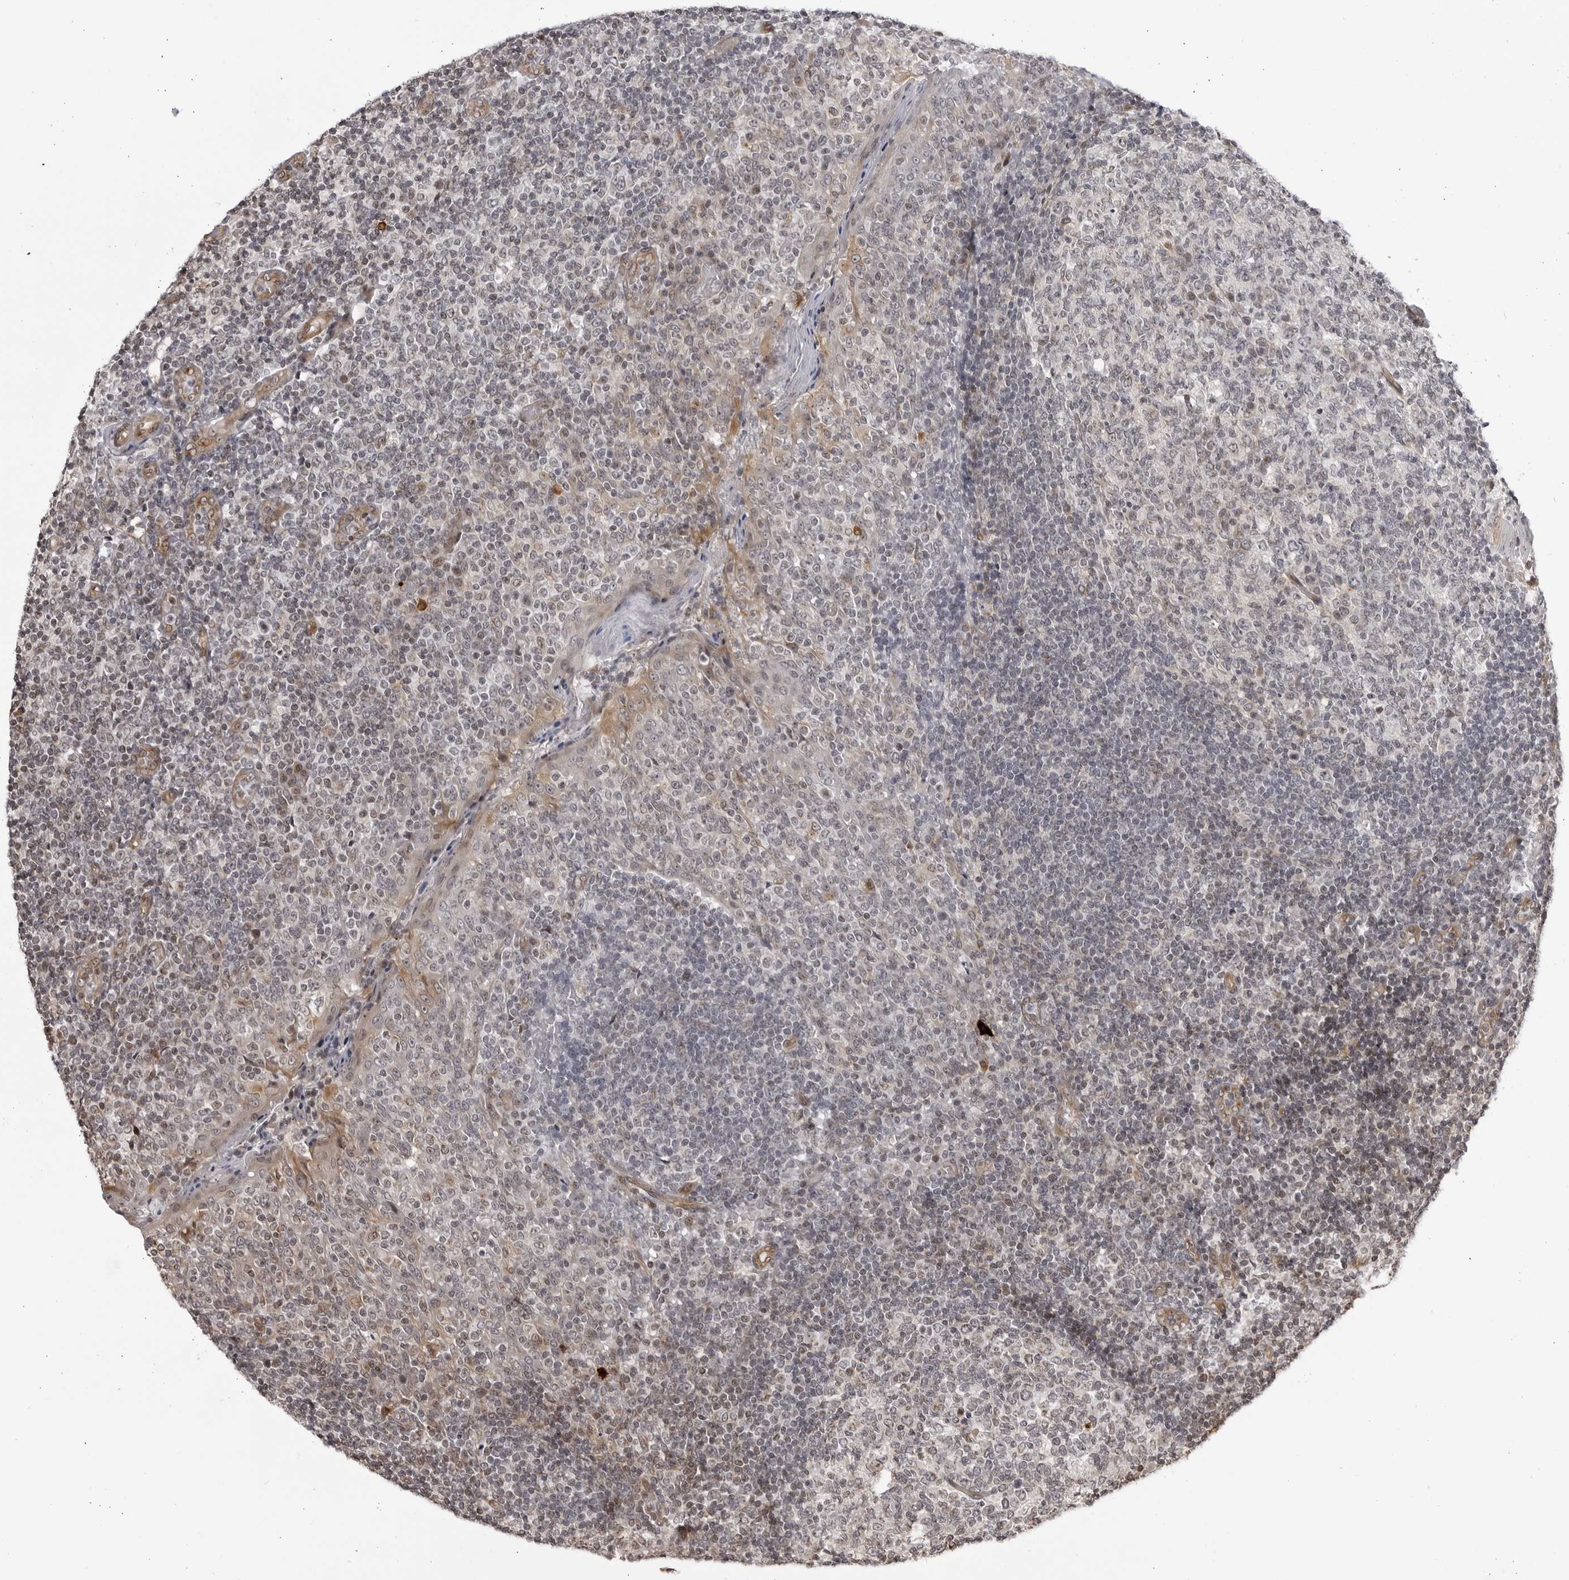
{"staining": {"intensity": "negative", "quantity": "none", "location": "none"}, "tissue": "tonsil", "cell_type": "Germinal center cells", "image_type": "normal", "snomed": [{"axis": "morphology", "description": "Normal tissue, NOS"}, {"axis": "topography", "description": "Tonsil"}], "caption": "This is a image of IHC staining of normal tonsil, which shows no staining in germinal center cells.", "gene": "CNBD1", "patient": {"sex": "female", "age": 19}}